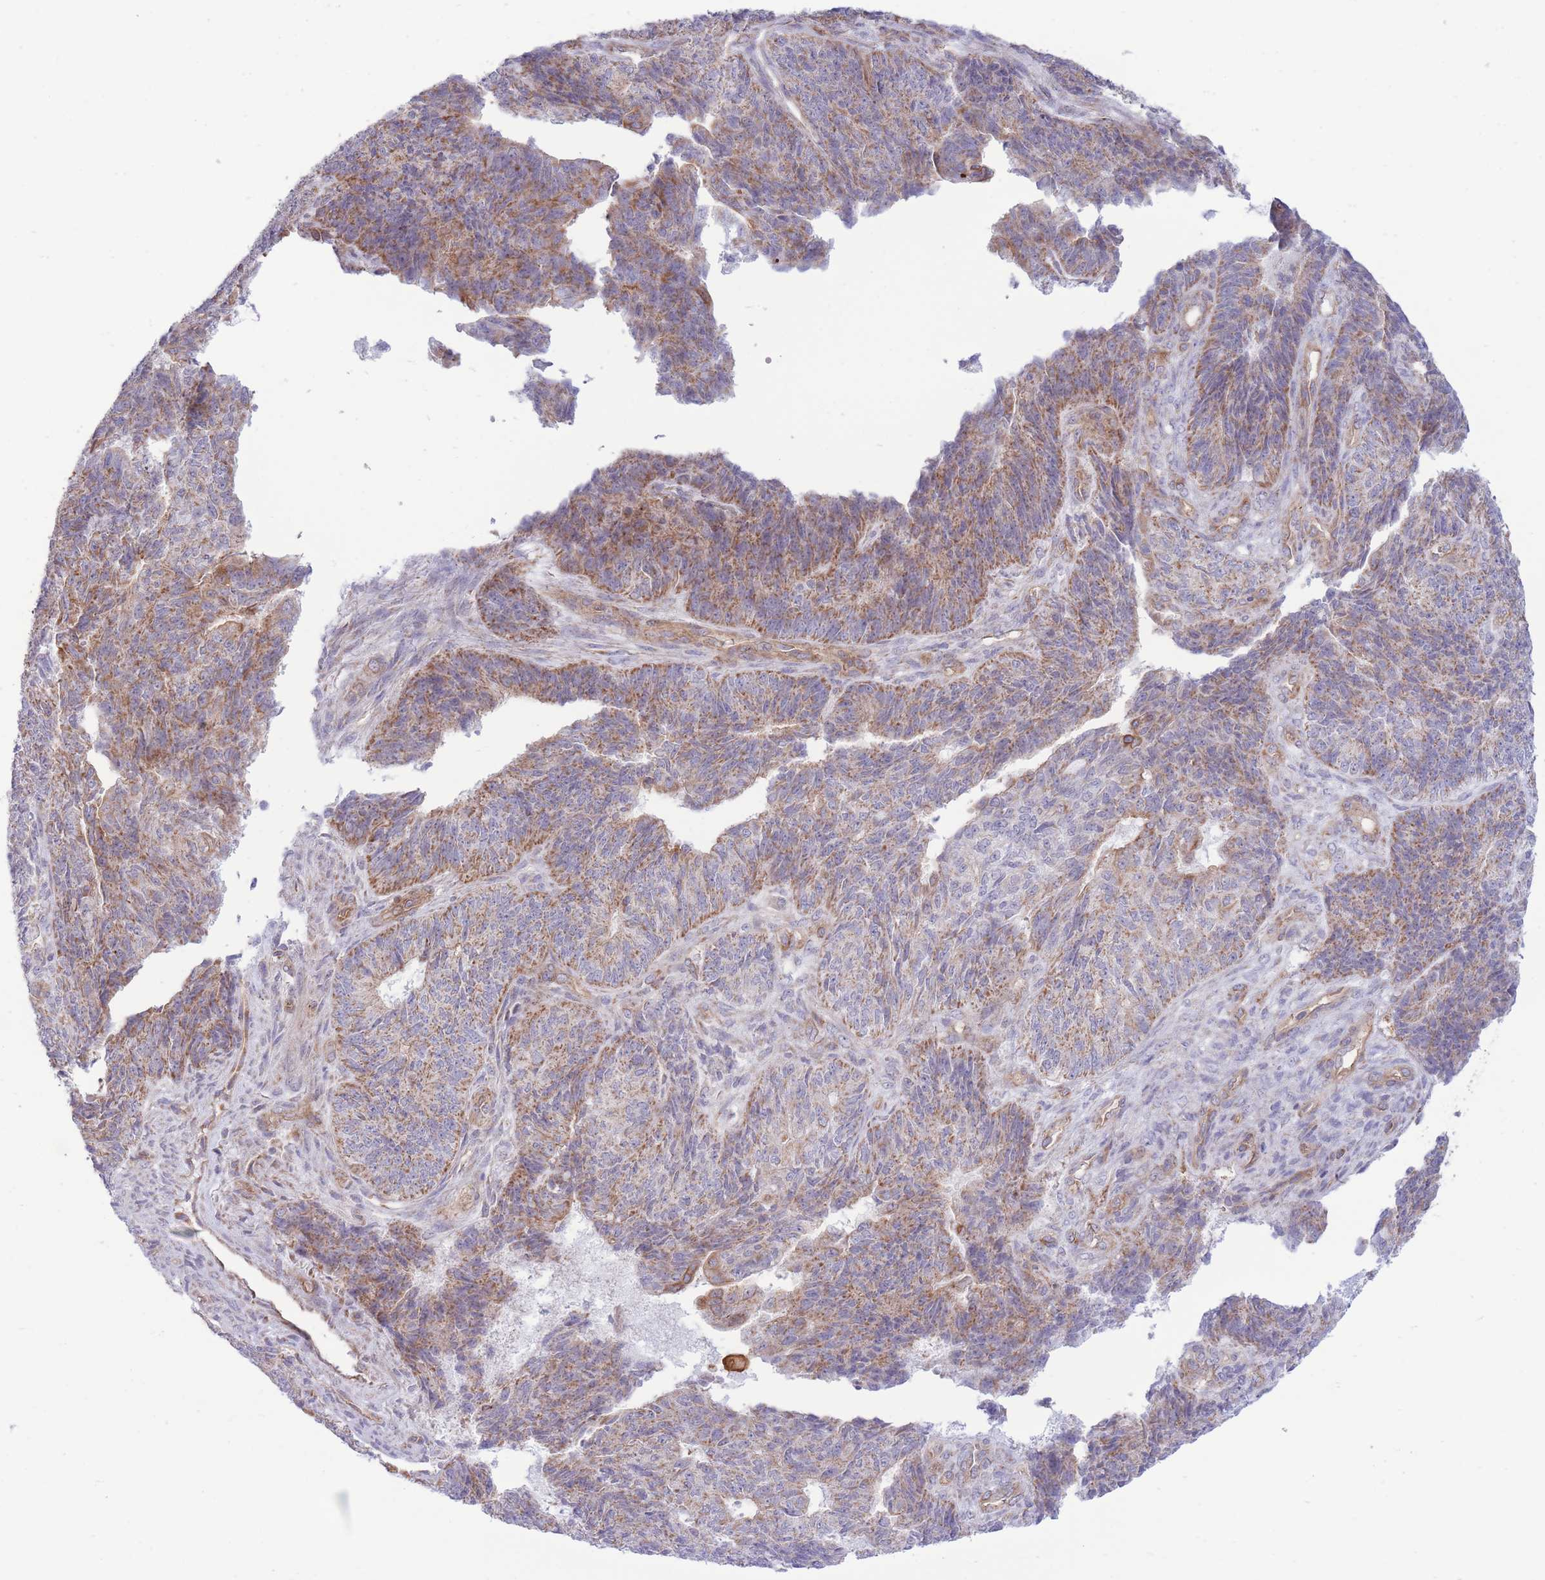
{"staining": {"intensity": "moderate", "quantity": "25%-75%", "location": "cytoplasmic/membranous"}, "tissue": "endometrial cancer", "cell_type": "Tumor cells", "image_type": "cancer", "snomed": [{"axis": "morphology", "description": "Adenocarcinoma, NOS"}, {"axis": "topography", "description": "Endometrium"}], "caption": "An immunohistochemistry (IHC) photomicrograph of tumor tissue is shown. Protein staining in brown labels moderate cytoplasmic/membranous positivity in endometrial cancer within tumor cells. The staining was performed using DAB (3,3'-diaminobenzidine), with brown indicating positive protein expression. Nuclei are stained blue with hematoxylin.", "gene": "MRPS31", "patient": {"sex": "female", "age": 32}}